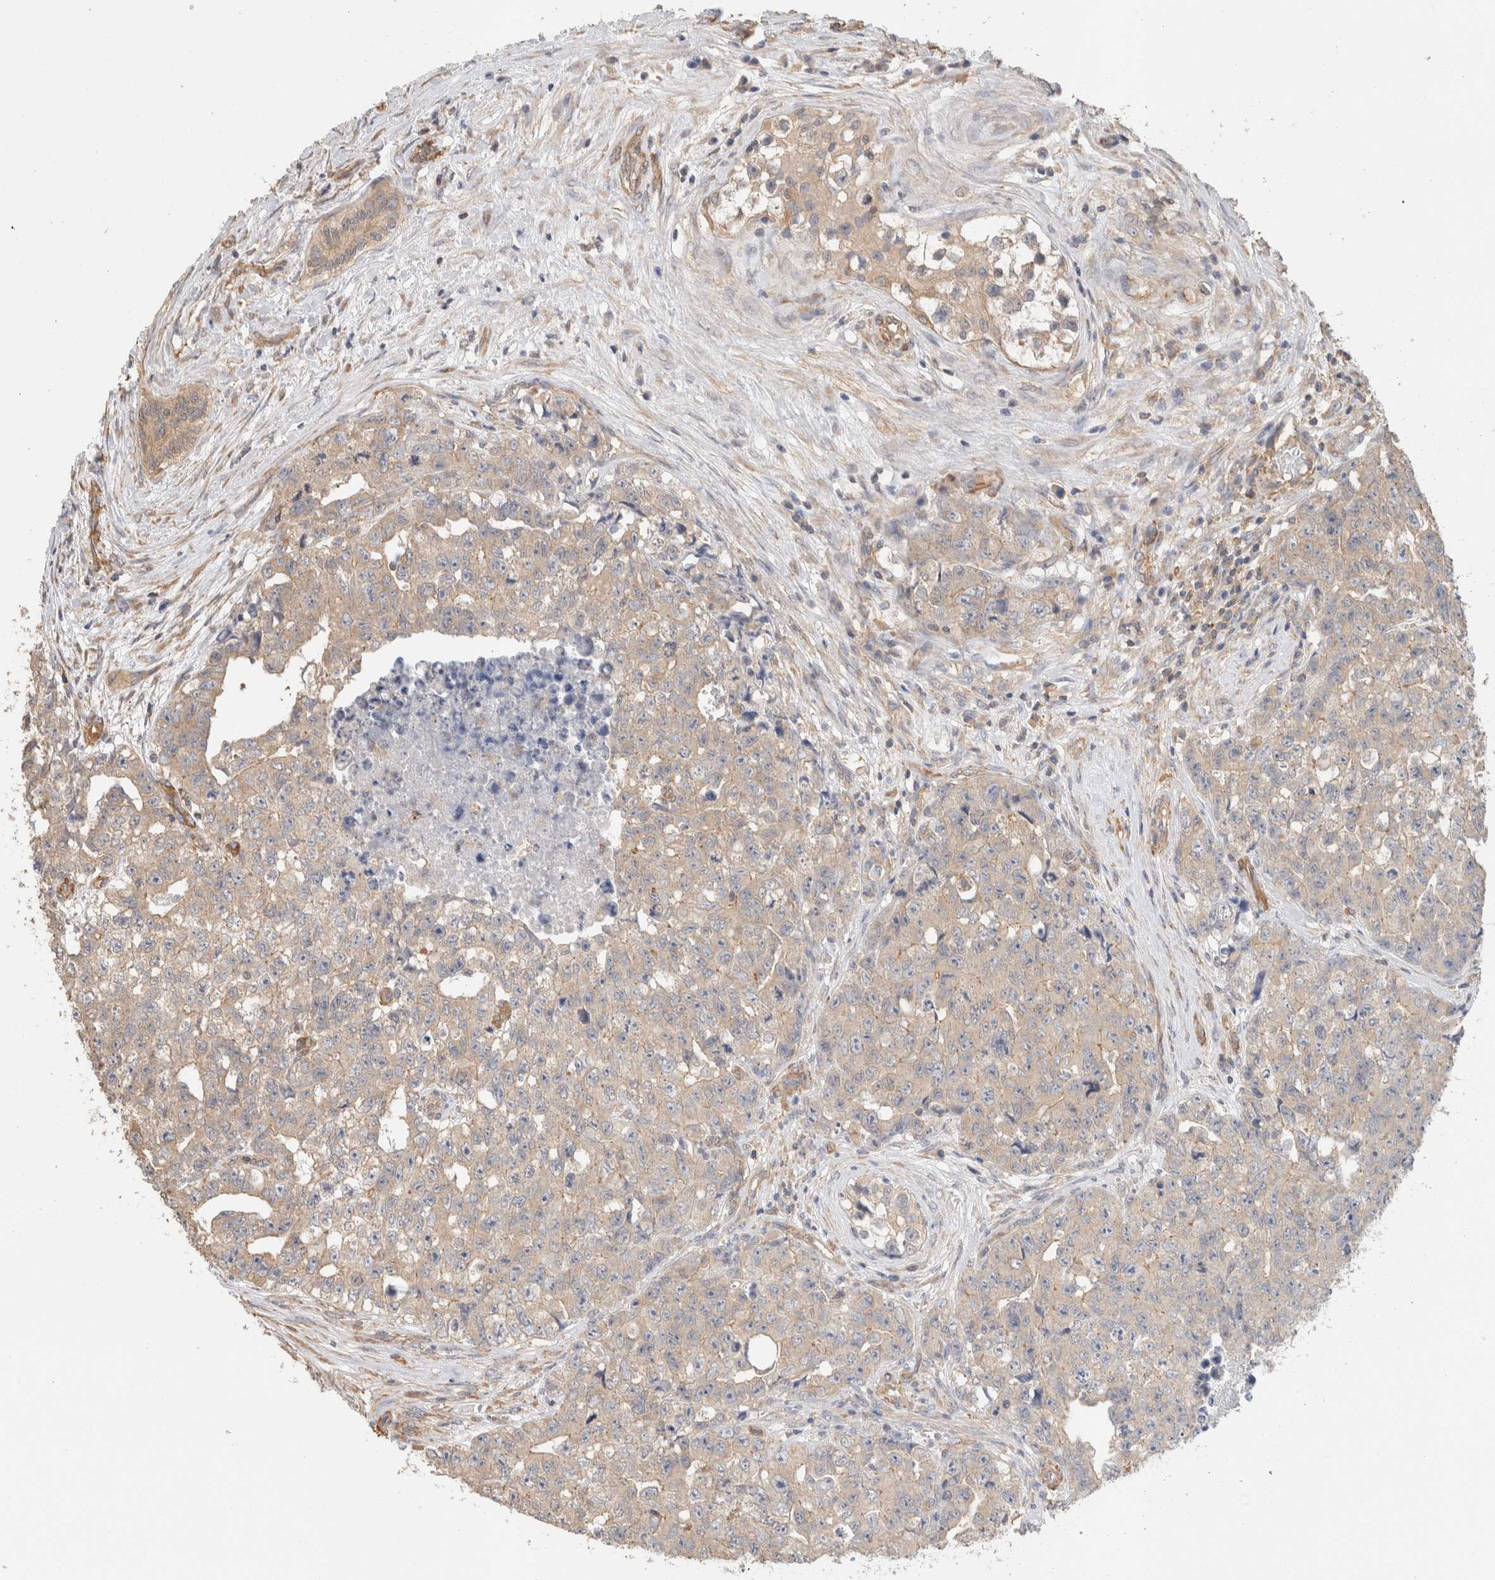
{"staining": {"intensity": "weak", "quantity": "<25%", "location": "cytoplasmic/membranous"}, "tissue": "testis cancer", "cell_type": "Tumor cells", "image_type": "cancer", "snomed": [{"axis": "morphology", "description": "Carcinoma, Embryonal, NOS"}, {"axis": "topography", "description": "Testis"}], "caption": "Histopathology image shows no protein staining in tumor cells of testis cancer (embryonal carcinoma) tissue.", "gene": "CFAP418", "patient": {"sex": "male", "age": 28}}